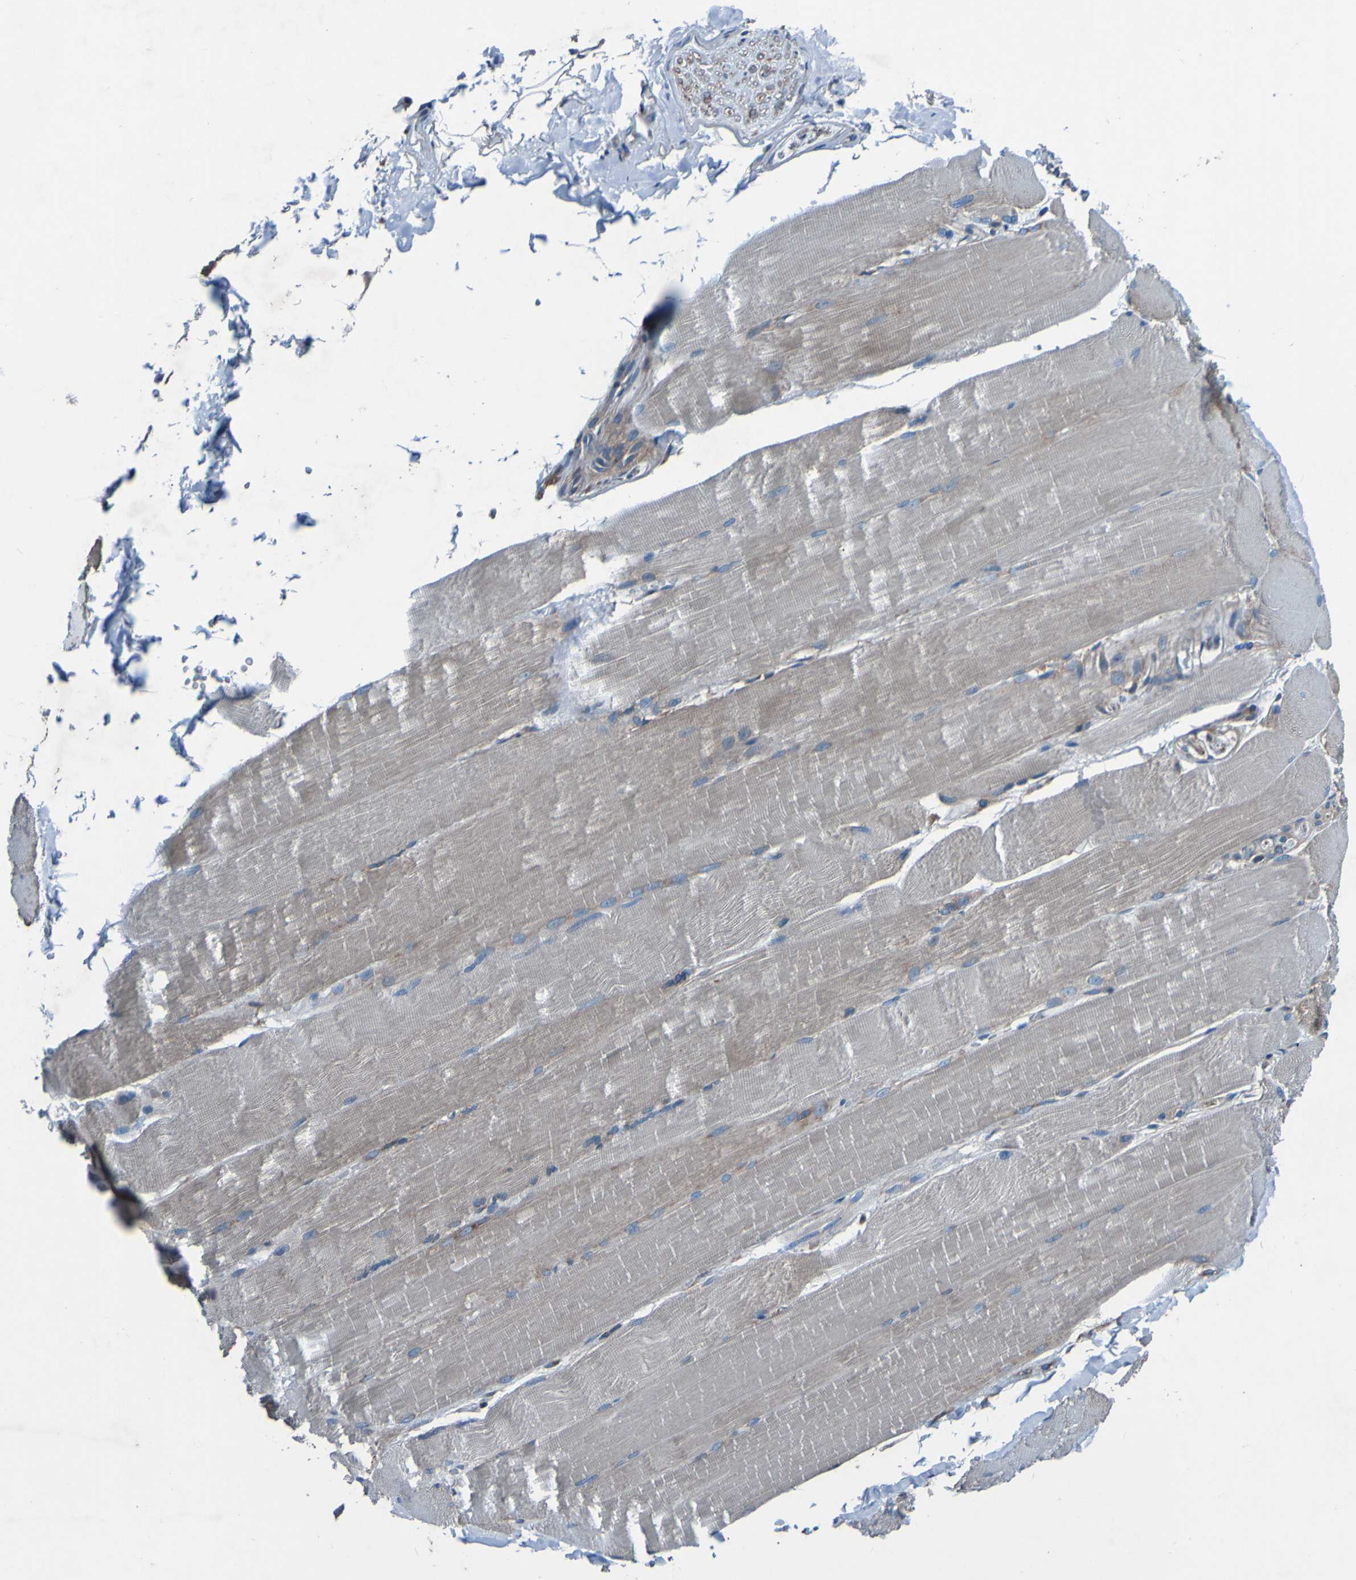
{"staining": {"intensity": "weak", "quantity": ">75%", "location": "cytoplasmic/membranous"}, "tissue": "skeletal muscle", "cell_type": "Myocytes", "image_type": "normal", "snomed": [{"axis": "morphology", "description": "Normal tissue, NOS"}, {"axis": "topography", "description": "Skin"}, {"axis": "topography", "description": "Skeletal muscle"}], "caption": "Immunohistochemistry (IHC) (DAB (3,3'-diaminobenzidine)) staining of unremarkable human skeletal muscle displays weak cytoplasmic/membranous protein positivity in about >75% of myocytes.", "gene": "RAB5B", "patient": {"sex": "male", "age": 83}}